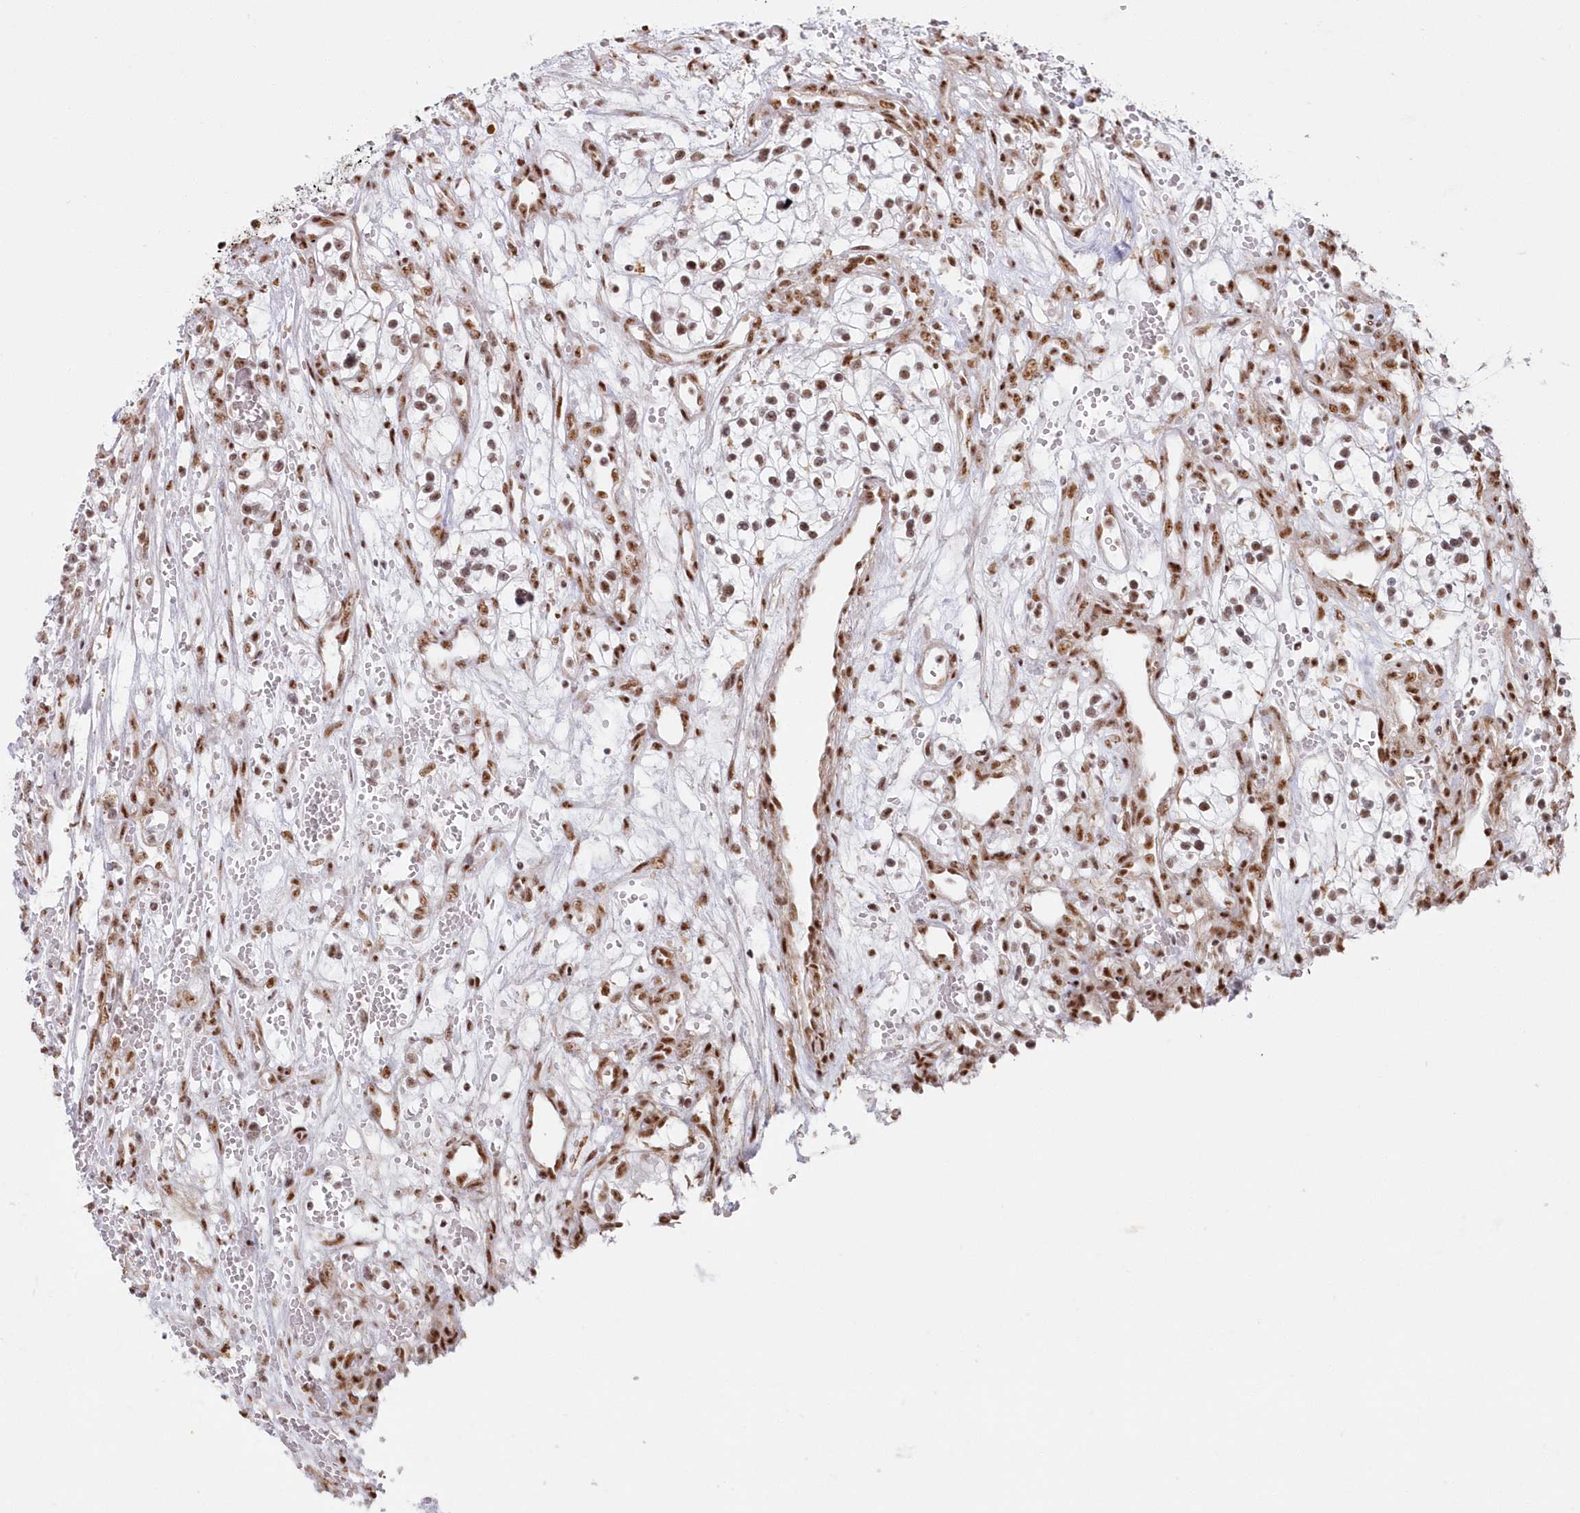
{"staining": {"intensity": "moderate", "quantity": "<25%", "location": "nuclear"}, "tissue": "renal cancer", "cell_type": "Tumor cells", "image_type": "cancer", "snomed": [{"axis": "morphology", "description": "Adenocarcinoma, NOS"}, {"axis": "topography", "description": "Kidney"}], "caption": "DAB (3,3'-diaminobenzidine) immunohistochemical staining of human adenocarcinoma (renal) exhibits moderate nuclear protein expression in approximately <25% of tumor cells. The staining was performed using DAB (3,3'-diaminobenzidine), with brown indicating positive protein expression. Nuclei are stained blue with hematoxylin.", "gene": "DDX46", "patient": {"sex": "female", "age": 57}}